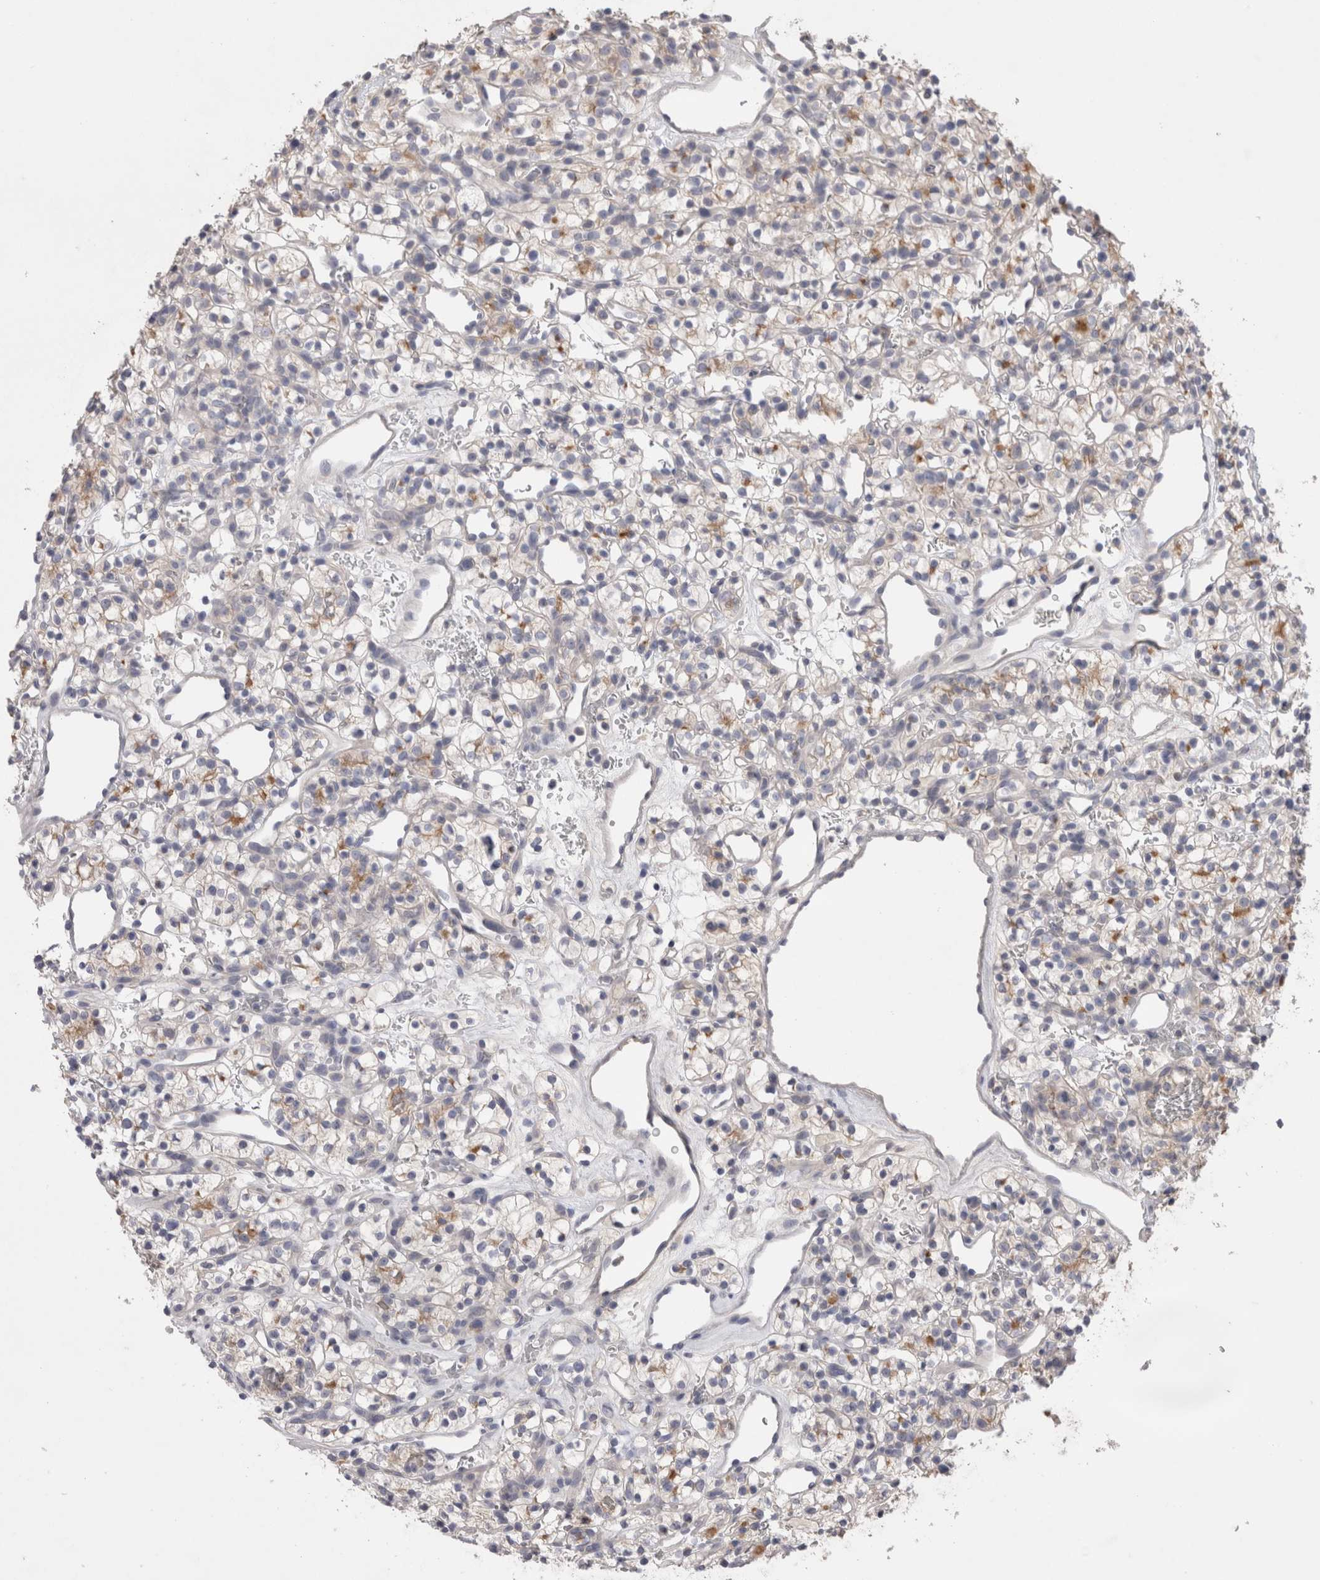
{"staining": {"intensity": "negative", "quantity": "none", "location": "none"}, "tissue": "renal cancer", "cell_type": "Tumor cells", "image_type": "cancer", "snomed": [{"axis": "morphology", "description": "Adenocarcinoma, NOS"}, {"axis": "topography", "description": "Kidney"}], "caption": "Photomicrograph shows no significant protein expression in tumor cells of renal adenocarcinoma.", "gene": "OTOR", "patient": {"sex": "female", "age": 57}}